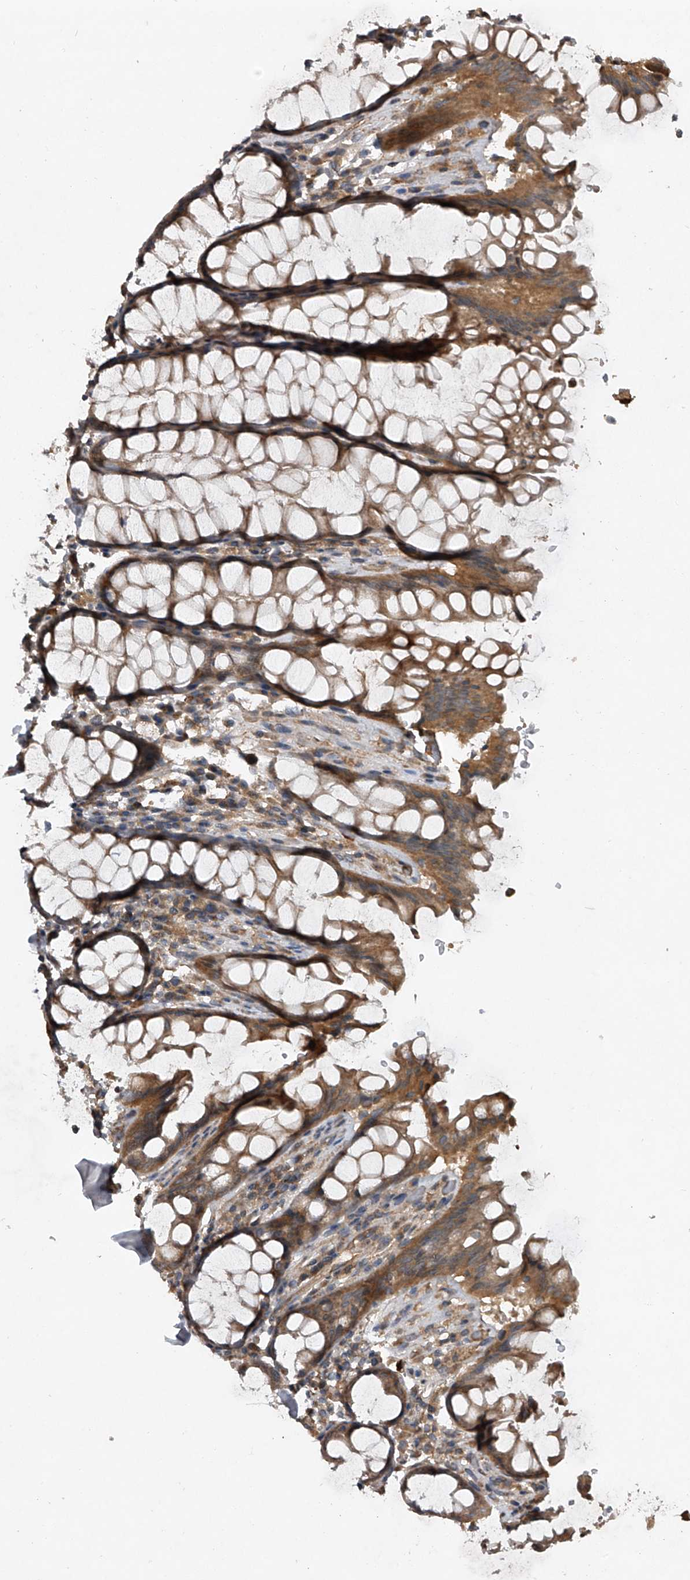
{"staining": {"intensity": "moderate", "quantity": ">75%", "location": "cytoplasmic/membranous"}, "tissue": "rectum", "cell_type": "Glandular cells", "image_type": "normal", "snomed": [{"axis": "morphology", "description": "Normal tissue, NOS"}, {"axis": "topography", "description": "Rectum"}], "caption": "Protein staining by immunohistochemistry (IHC) exhibits moderate cytoplasmic/membranous expression in about >75% of glandular cells in benign rectum.", "gene": "NFS1", "patient": {"sex": "male", "age": 64}}